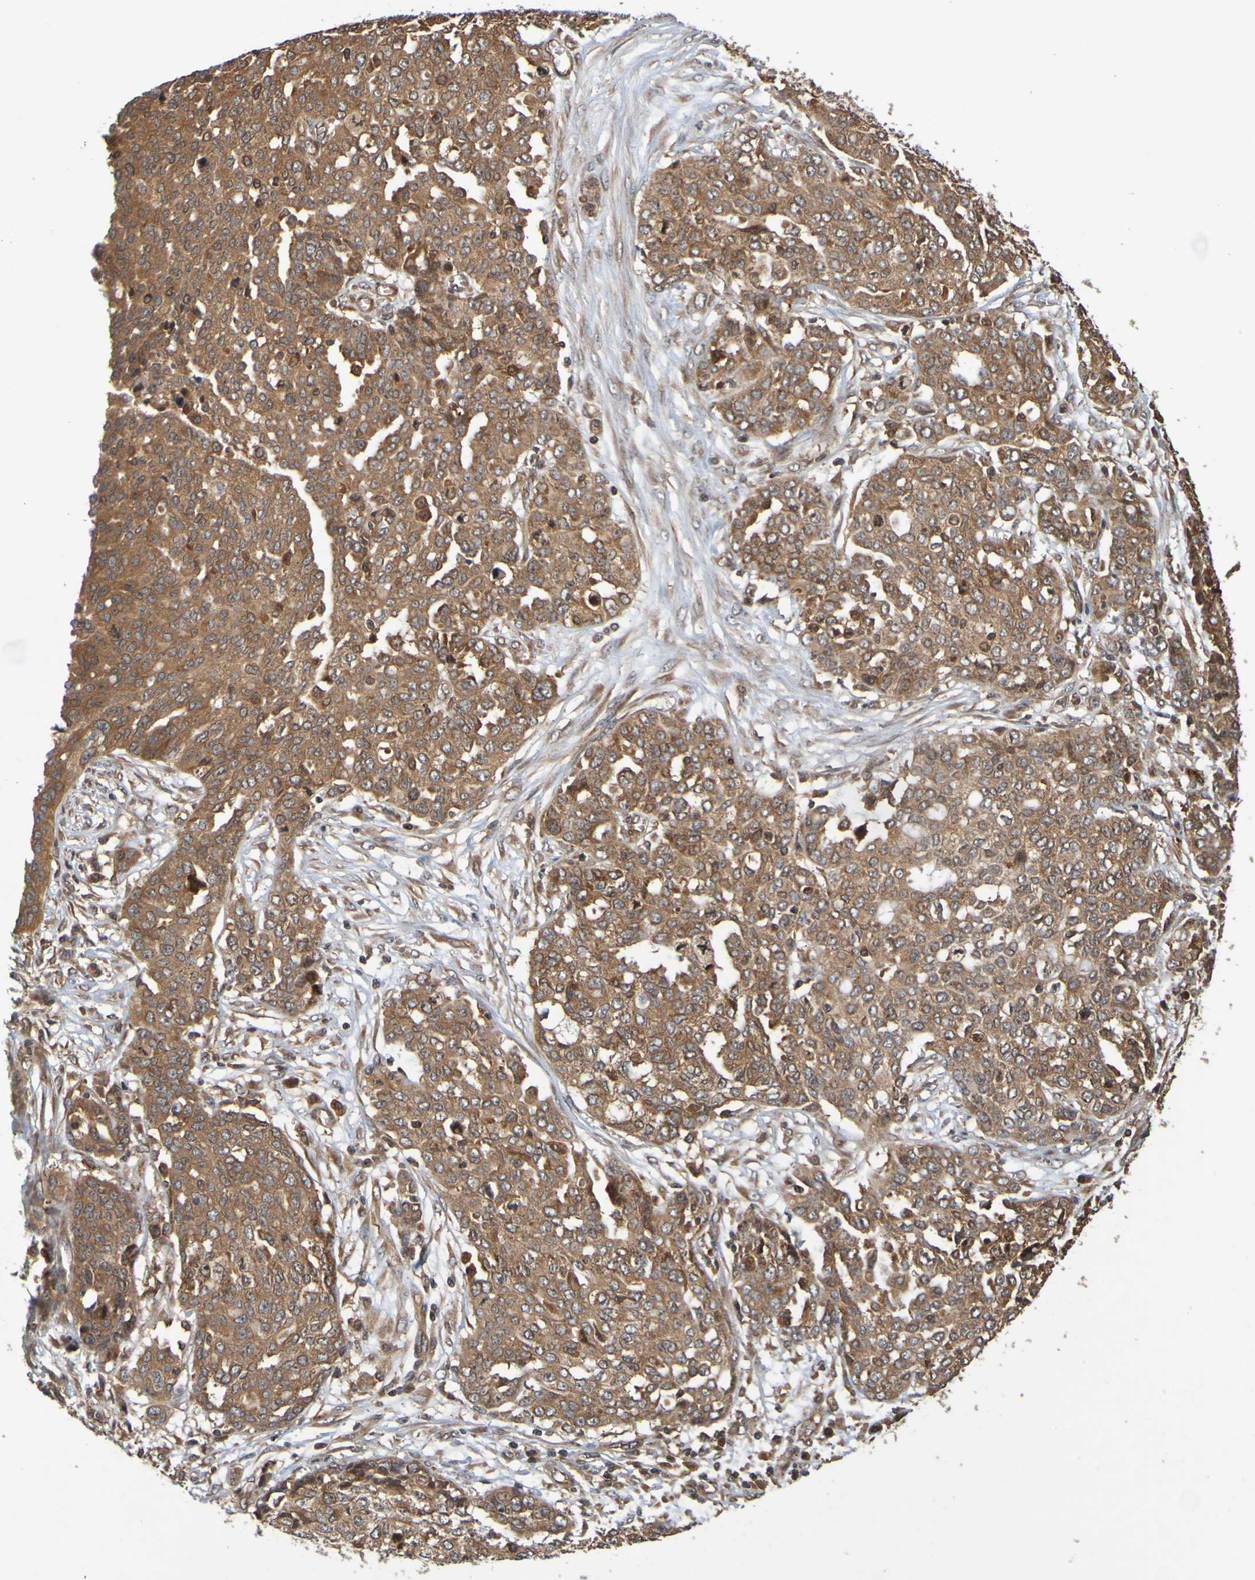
{"staining": {"intensity": "moderate", "quantity": ">75%", "location": "cytoplasmic/membranous"}, "tissue": "ovarian cancer", "cell_type": "Tumor cells", "image_type": "cancer", "snomed": [{"axis": "morphology", "description": "Cystadenocarcinoma, serous, NOS"}, {"axis": "topography", "description": "Soft tissue"}, {"axis": "topography", "description": "Ovary"}], "caption": "Protein expression analysis of human serous cystadenocarcinoma (ovarian) reveals moderate cytoplasmic/membranous positivity in approximately >75% of tumor cells.", "gene": "OCRL", "patient": {"sex": "female", "age": 57}}